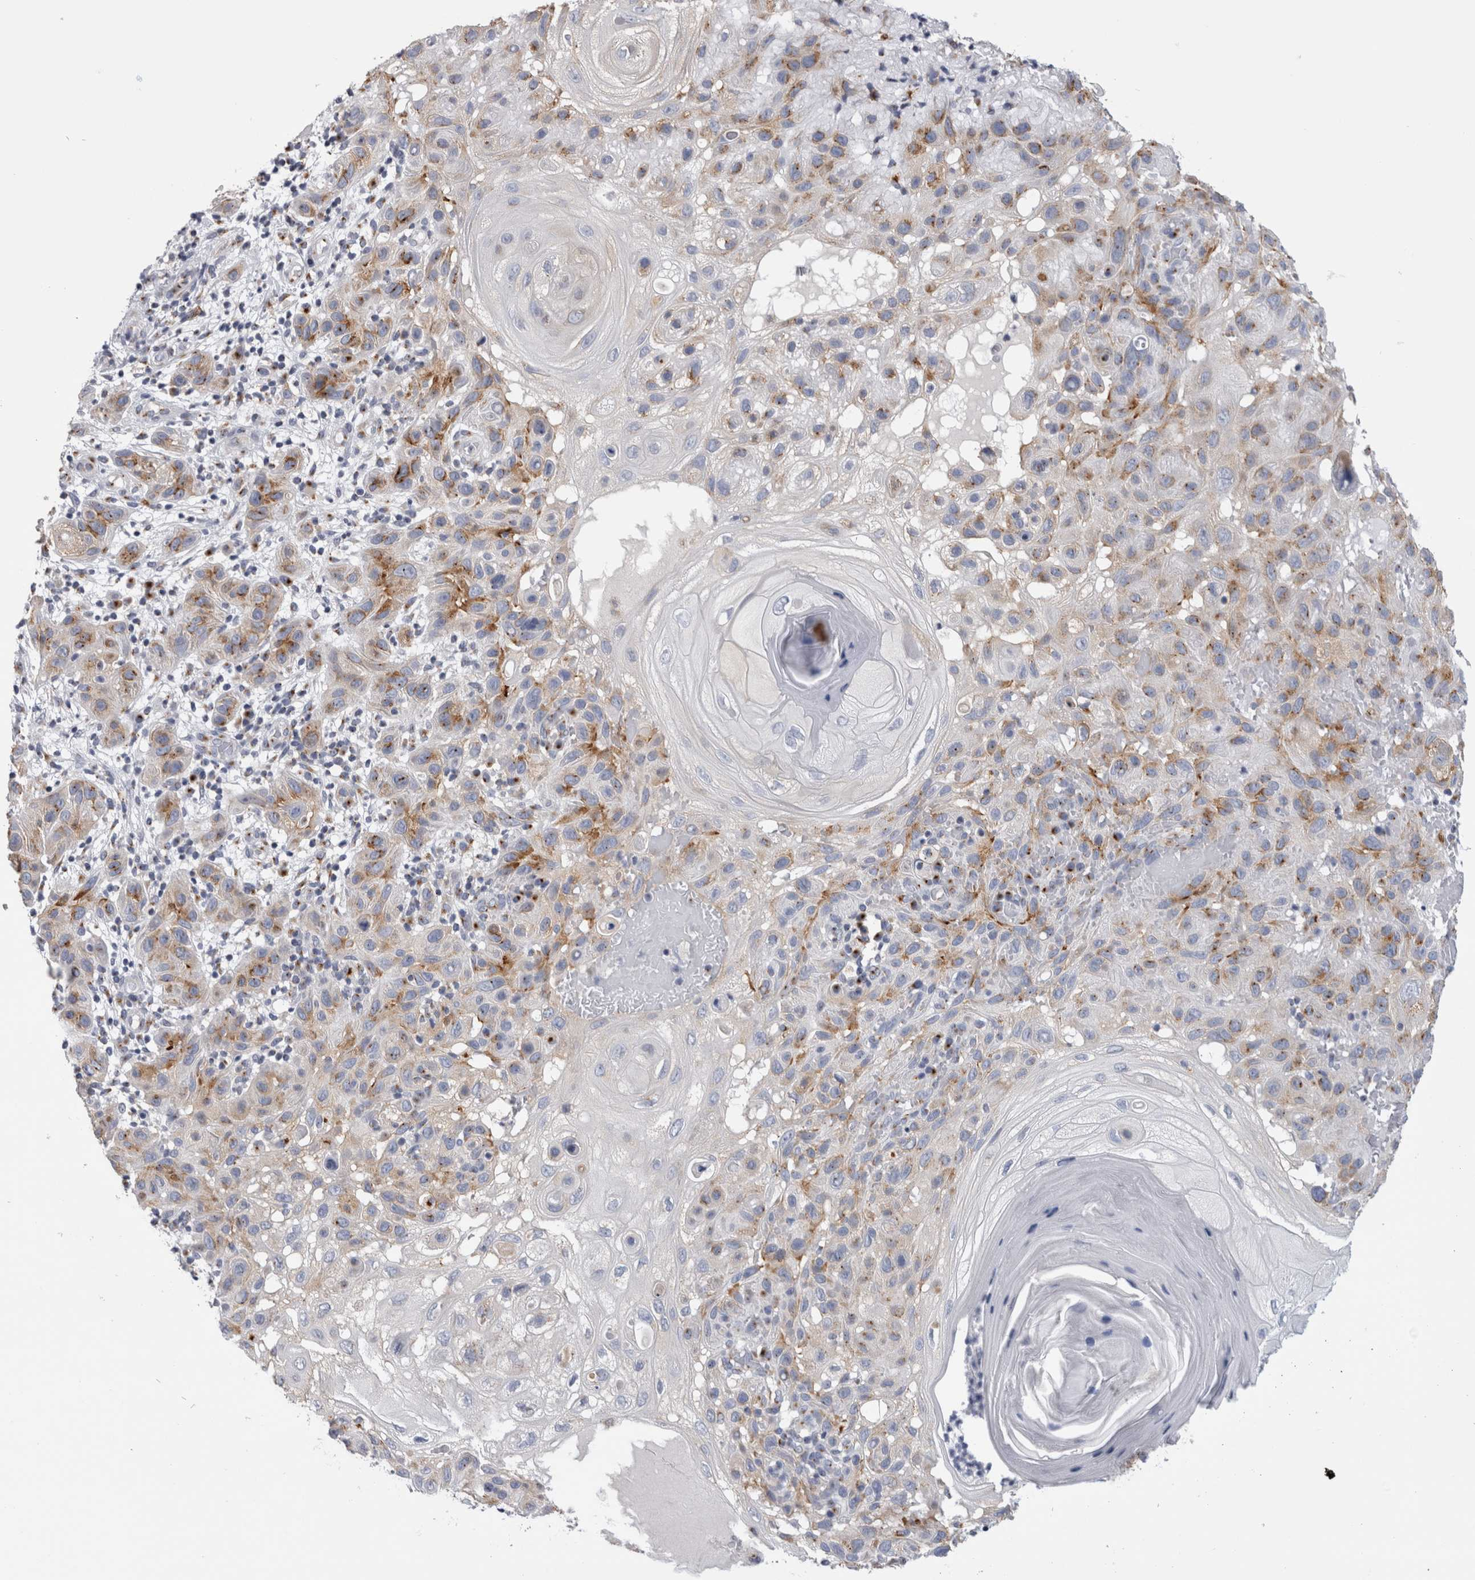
{"staining": {"intensity": "moderate", "quantity": ">75%", "location": "cytoplasmic/membranous"}, "tissue": "skin cancer", "cell_type": "Tumor cells", "image_type": "cancer", "snomed": [{"axis": "morphology", "description": "Normal tissue, NOS"}, {"axis": "morphology", "description": "Squamous cell carcinoma, NOS"}, {"axis": "topography", "description": "Skin"}], "caption": "Human skin cancer (squamous cell carcinoma) stained with a brown dye displays moderate cytoplasmic/membranous positive staining in about >75% of tumor cells.", "gene": "AKAP9", "patient": {"sex": "female", "age": 96}}